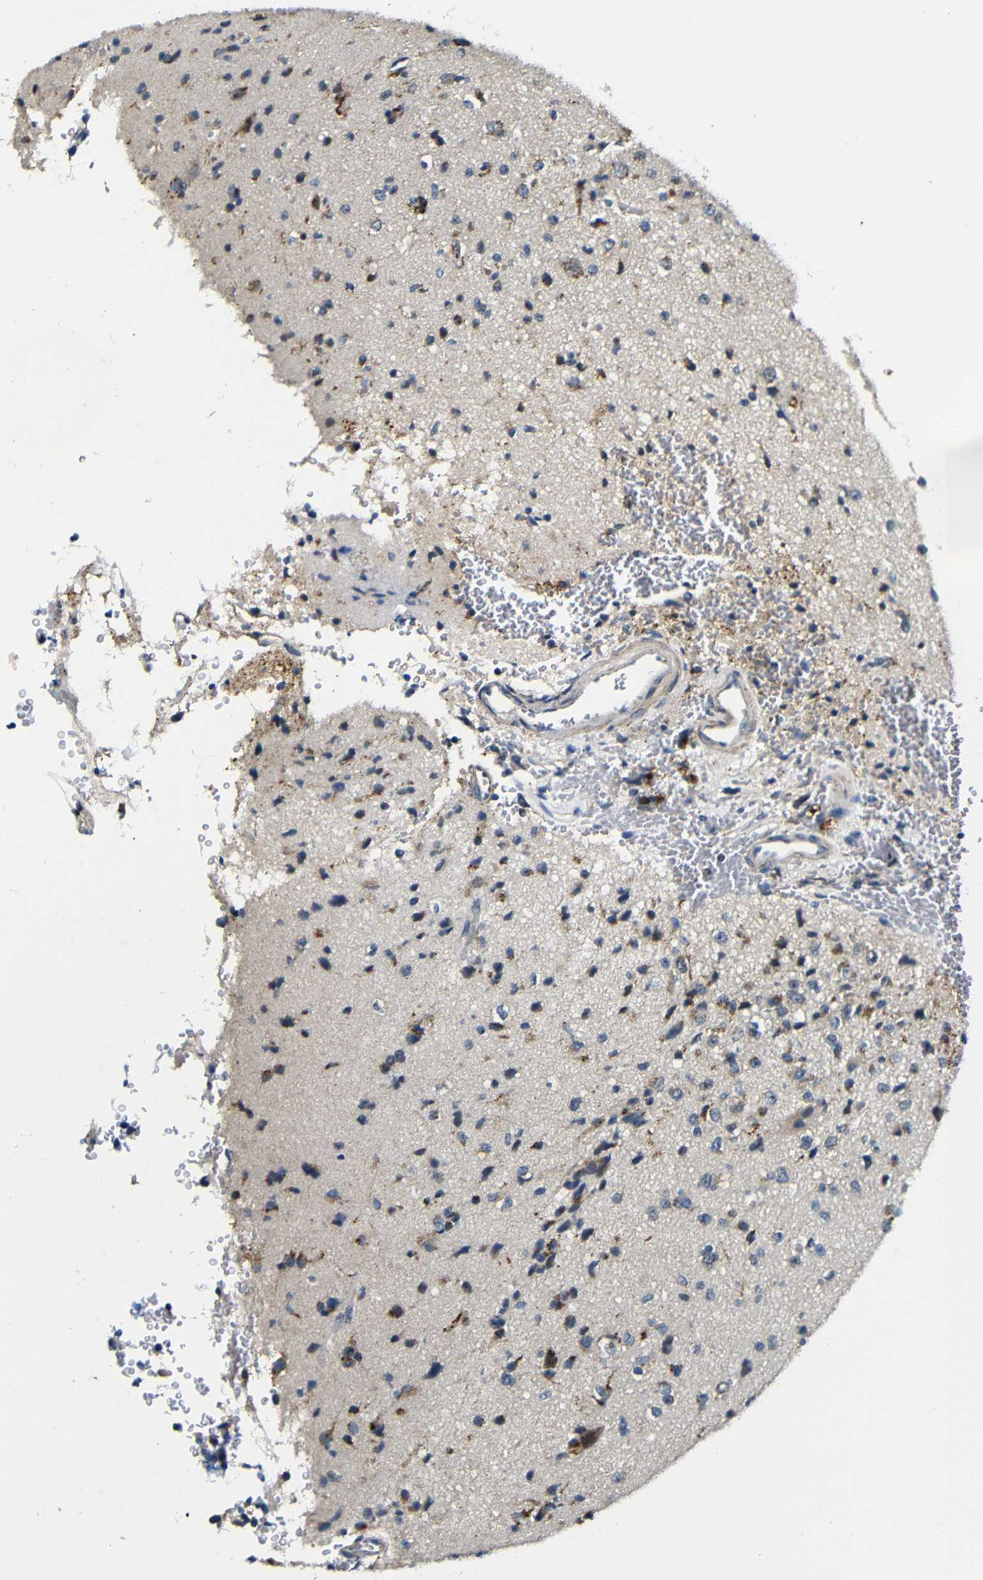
{"staining": {"intensity": "moderate", "quantity": "25%-75%", "location": "cytoplasmic/membranous"}, "tissue": "glioma", "cell_type": "Tumor cells", "image_type": "cancer", "snomed": [{"axis": "morphology", "description": "Glioma, malignant, High grade"}, {"axis": "topography", "description": "pancreas cauda"}], "caption": "A medium amount of moderate cytoplasmic/membranous expression is identified in approximately 25%-75% of tumor cells in glioma tissue. The staining was performed using DAB (3,3'-diaminobenzidine) to visualize the protein expression in brown, while the nuclei were stained in blue with hematoxylin (Magnification: 20x).", "gene": "FKBP14", "patient": {"sex": "male", "age": 60}}